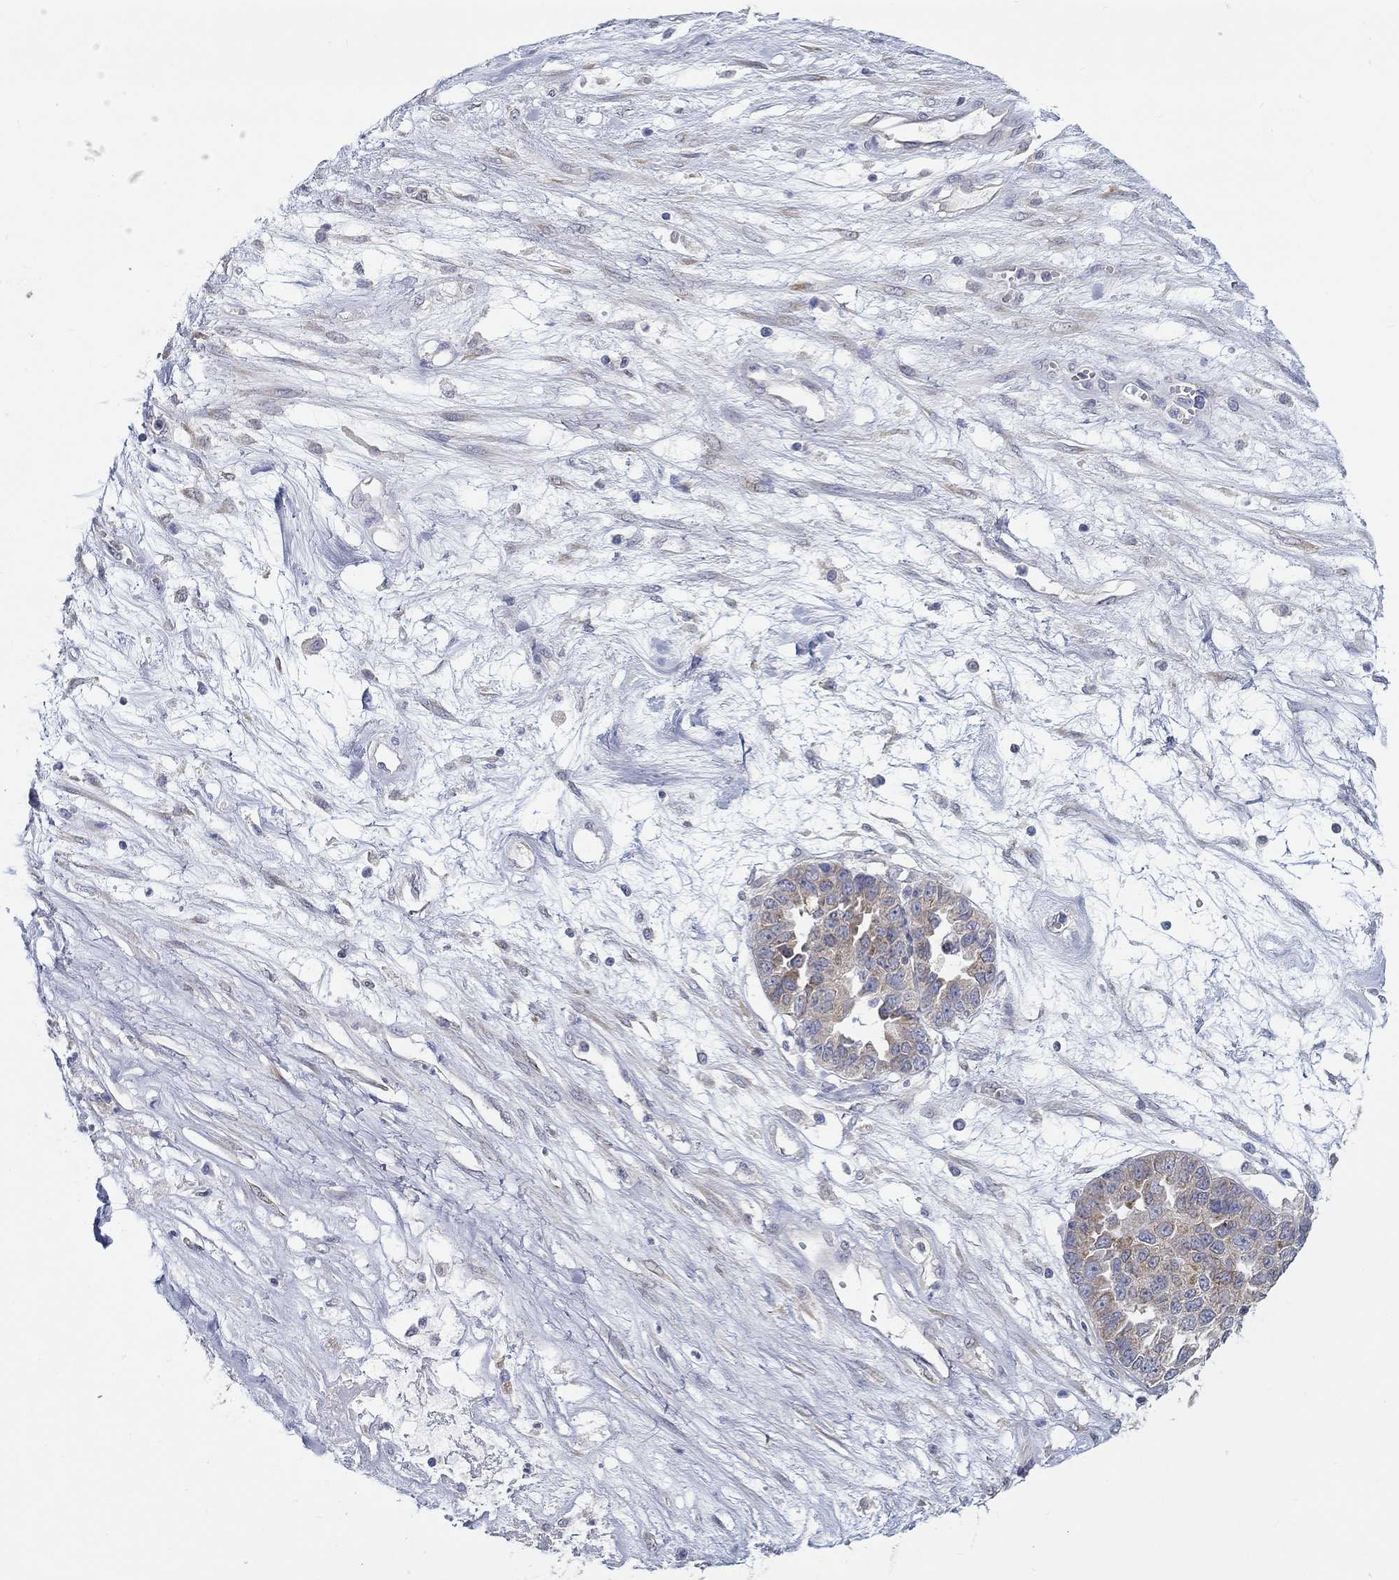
{"staining": {"intensity": "weak", "quantity": "<25%", "location": "cytoplasmic/membranous"}, "tissue": "ovarian cancer", "cell_type": "Tumor cells", "image_type": "cancer", "snomed": [{"axis": "morphology", "description": "Cystadenocarcinoma, serous, NOS"}, {"axis": "topography", "description": "Ovary"}], "caption": "Image shows no significant protein staining in tumor cells of ovarian cancer. The staining is performed using DAB brown chromogen with nuclei counter-stained in using hematoxylin.", "gene": "ERMP1", "patient": {"sex": "female", "age": 87}}